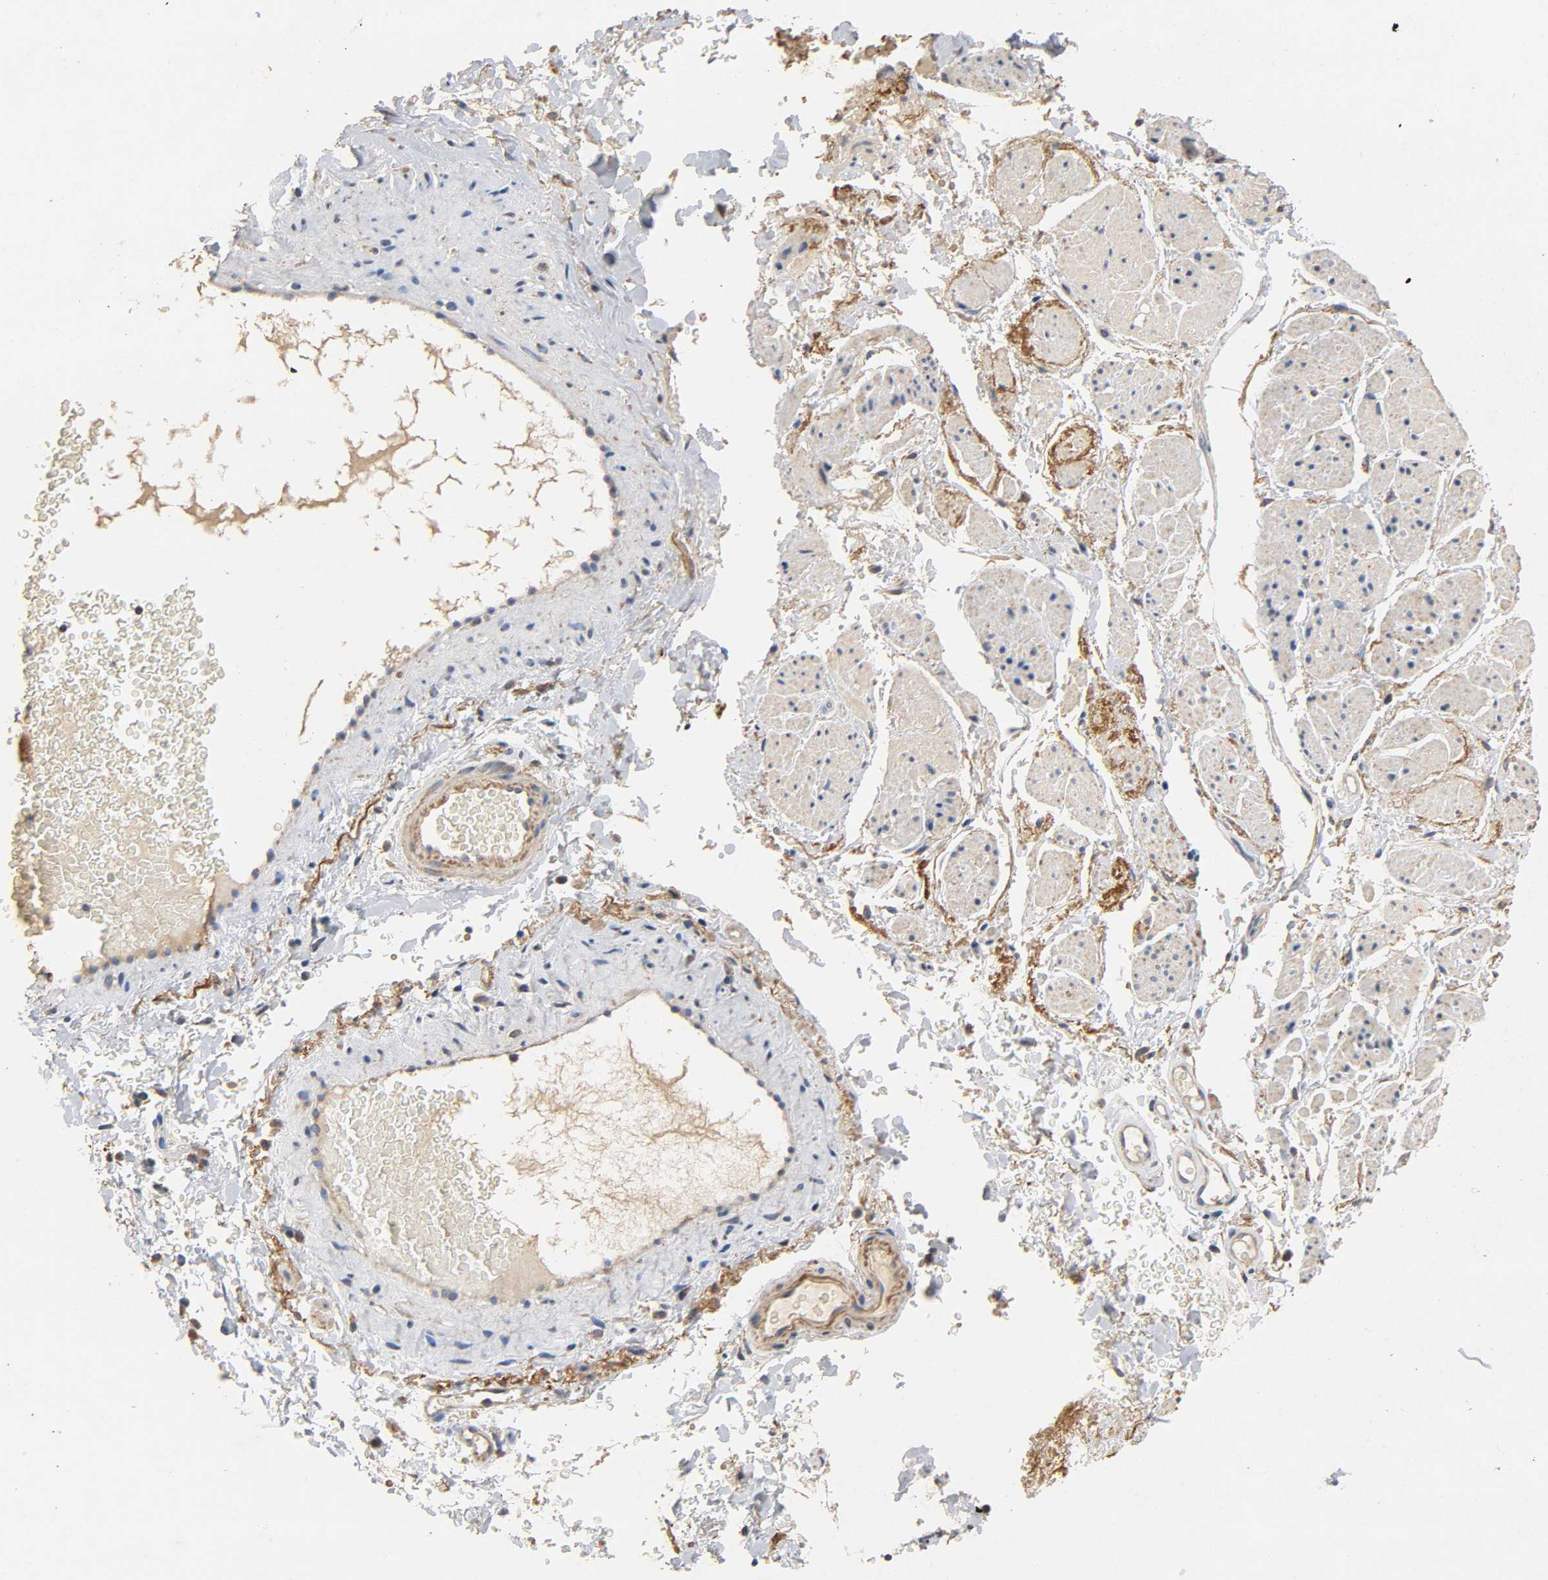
{"staining": {"intensity": "moderate", "quantity": "25%-75%", "location": "cytoplasmic/membranous"}, "tissue": "adipose tissue", "cell_type": "Adipocytes", "image_type": "normal", "snomed": [{"axis": "morphology", "description": "Normal tissue, NOS"}, {"axis": "topography", "description": "Soft tissue"}, {"axis": "topography", "description": "Peripheral nerve tissue"}], "caption": "Protein staining of unremarkable adipose tissue exhibits moderate cytoplasmic/membranous expression in approximately 25%-75% of adipocytes.", "gene": "NDUFS3", "patient": {"sex": "female", "age": 71}}